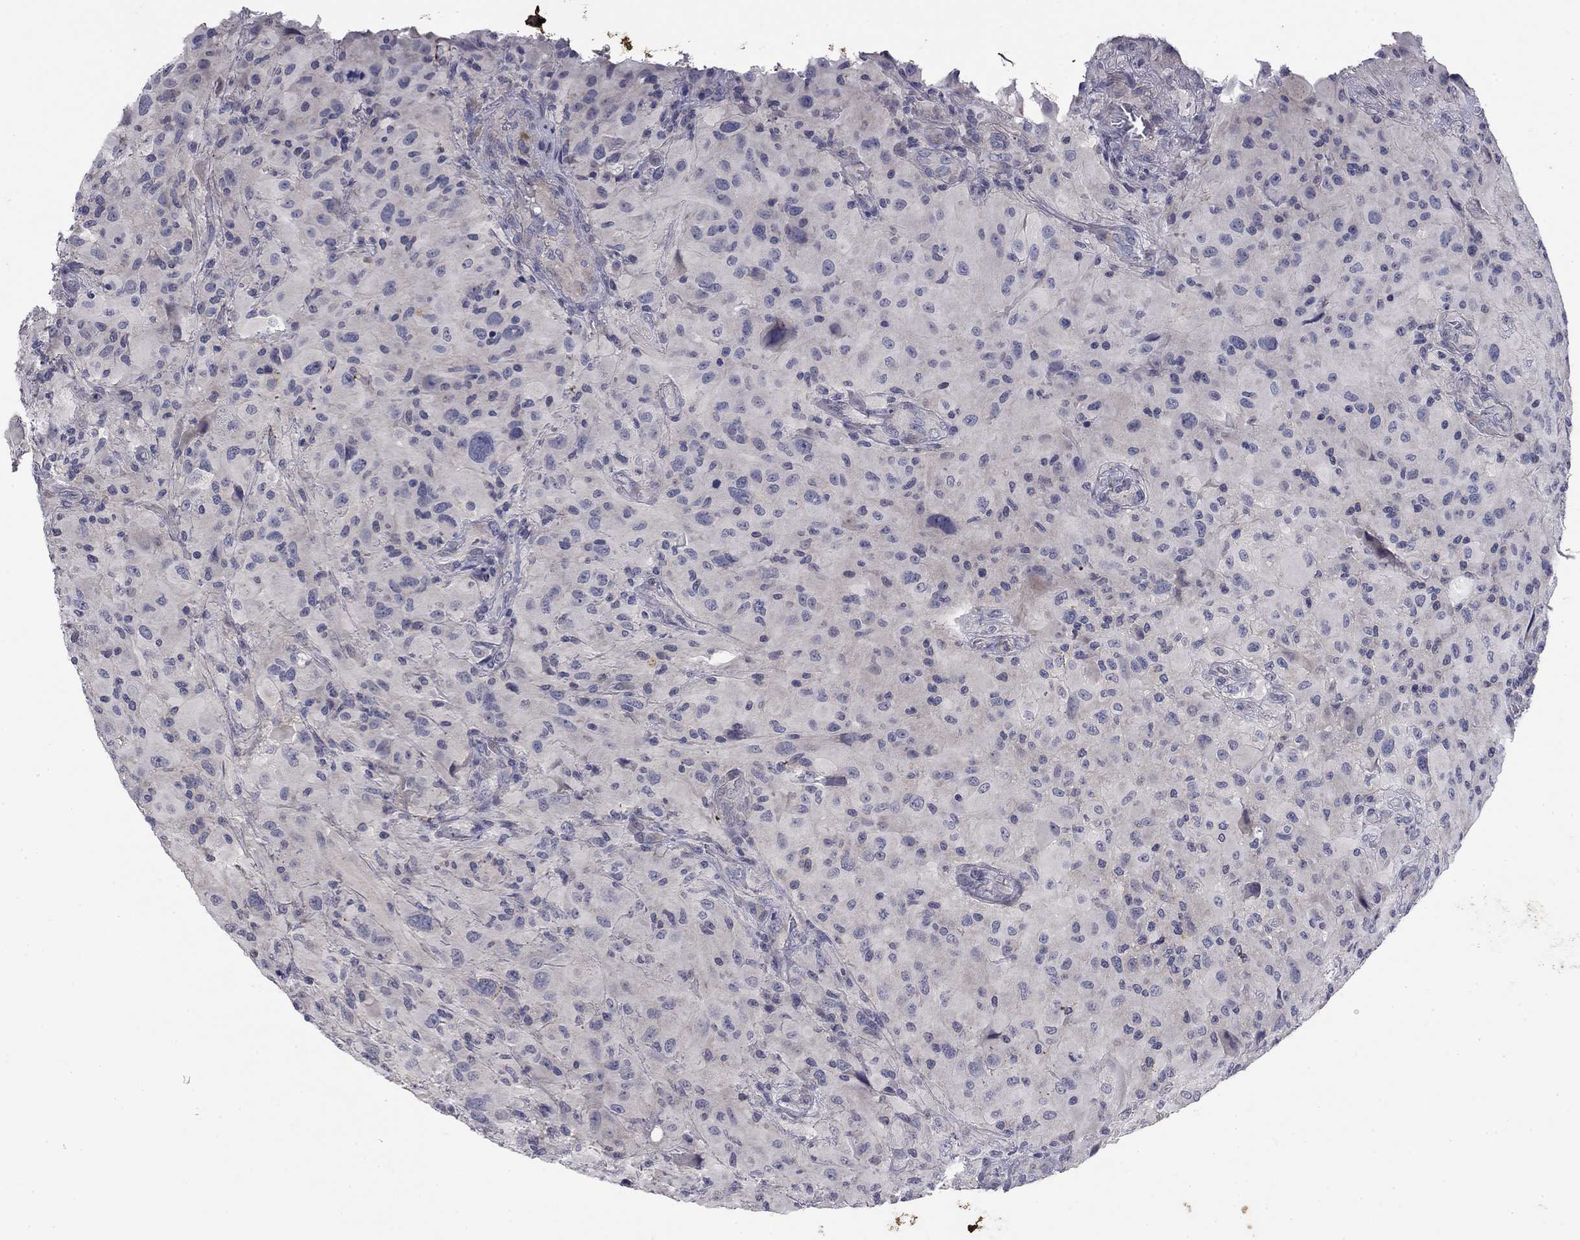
{"staining": {"intensity": "negative", "quantity": "none", "location": "none"}, "tissue": "glioma", "cell_type": "Tumor cells", "image_type": "cancer", "snomed": [{"axis": "morphology", "description": "Glioma, malignant, High grade"}, {"axis": "topography", "description": "Cerebral cortex"}], "caption": "This is an IHC image of glioma. There is no positivity in tumor cells.", "gene": "COL2A1", "patient": {"sex": "male", "age": 35}}